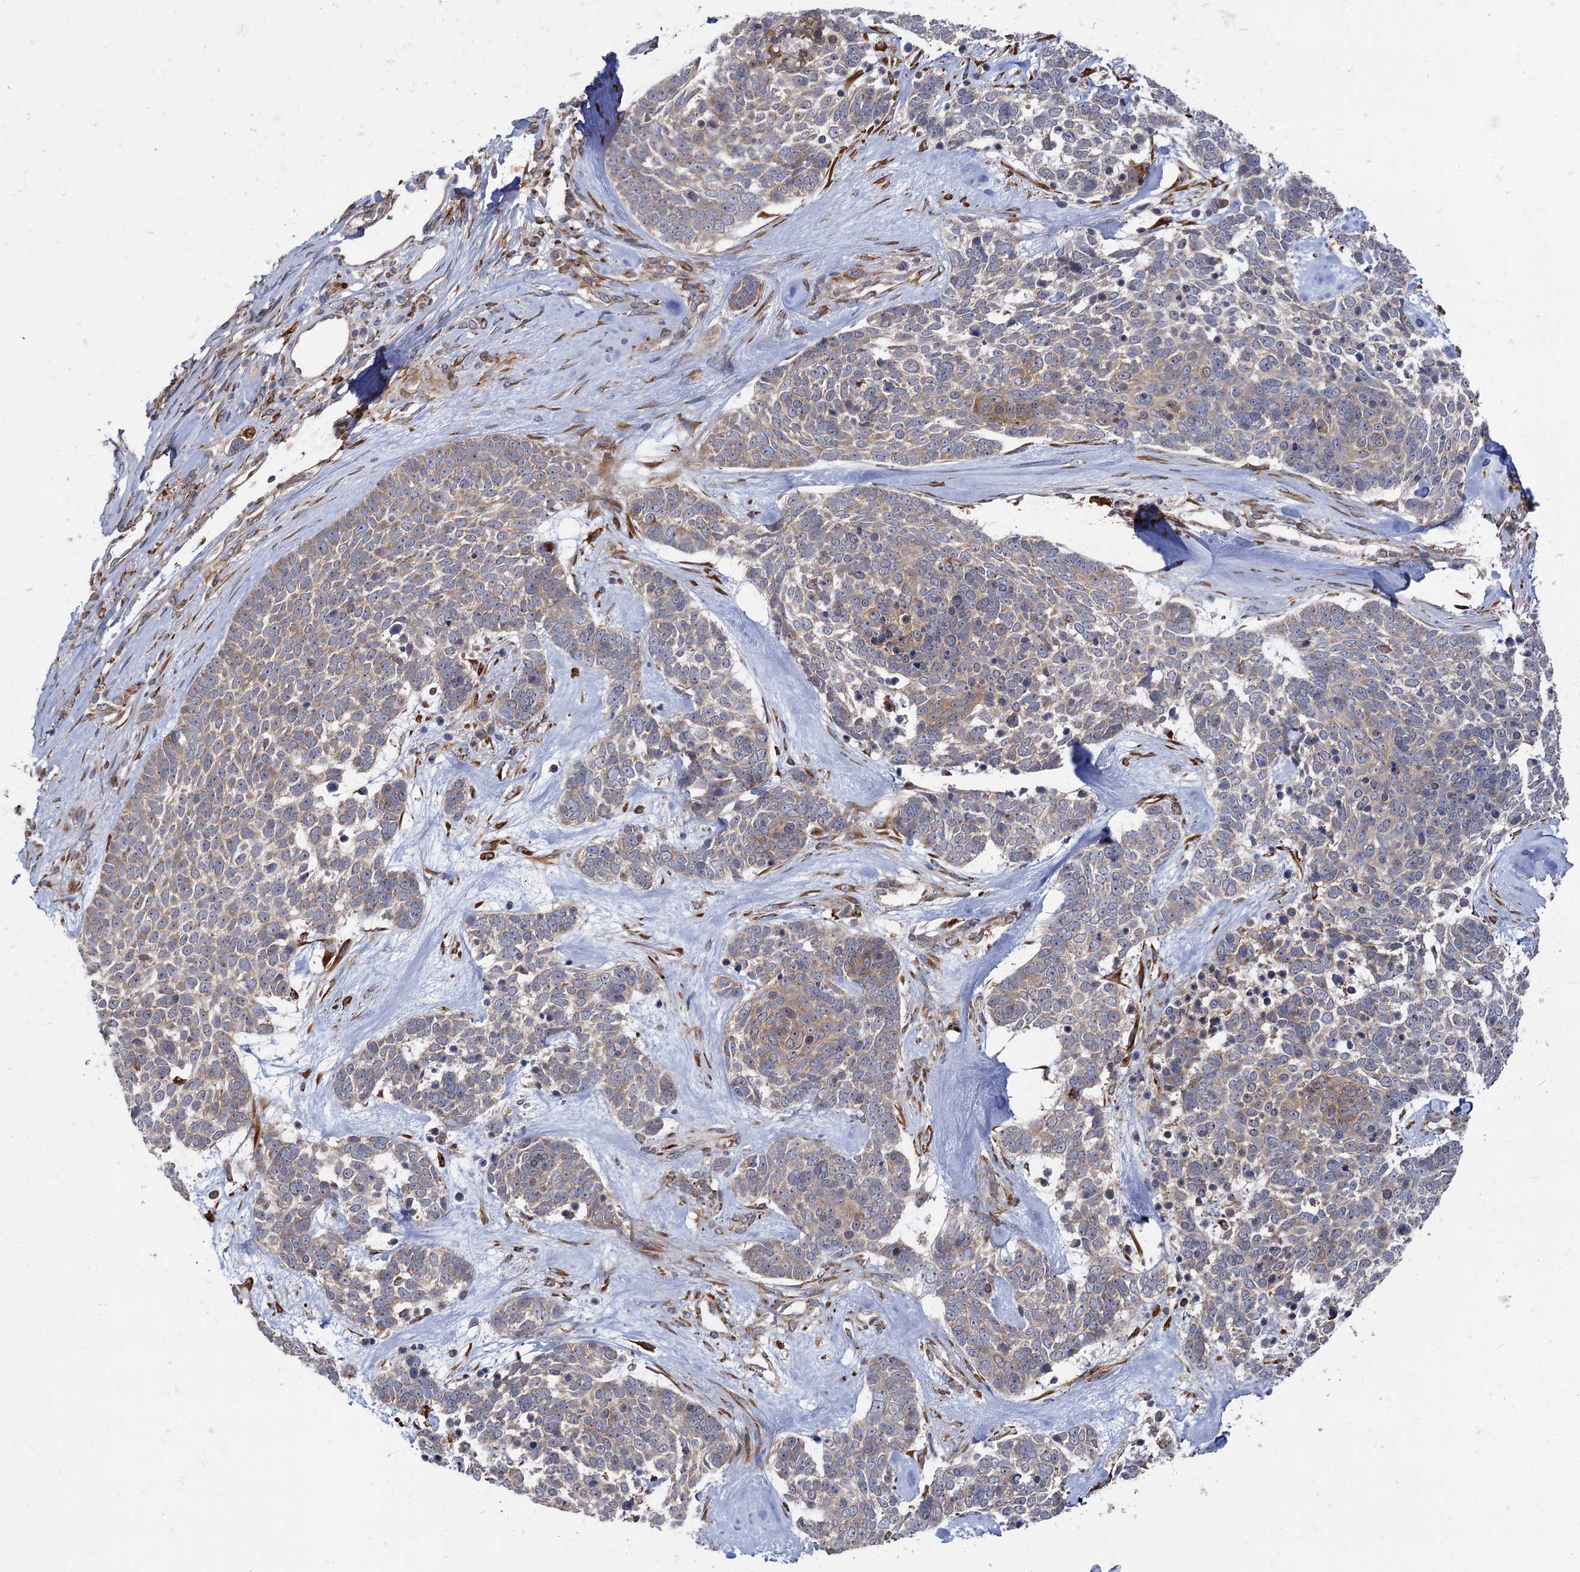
{"staining": {"intensity": "weak", "quantity": "25%-75%", "location": "cytoplasmic/membranous"}, "tissue": "skin cancer", "cell_type": "Tumor cells", "image_type": "cancer", "snomed": [{"axis": "morphology", "description": "Basal cell carcinoma"}, {"axis": "topography", "description": "Skin"}], "caption": "IHC histopathology image of neoplastic tissue: human skin basal cell carcinoma stained using immunohistochemistry (IHC) displays low levels of weak protein expression localized specifically in the cytoplasmic/membranous of tumor cells, appearing as a cytoplasmic/membranous brown color.", "gene": "PPIP5K2", "patient": {"sex": "female", "age": 81}}